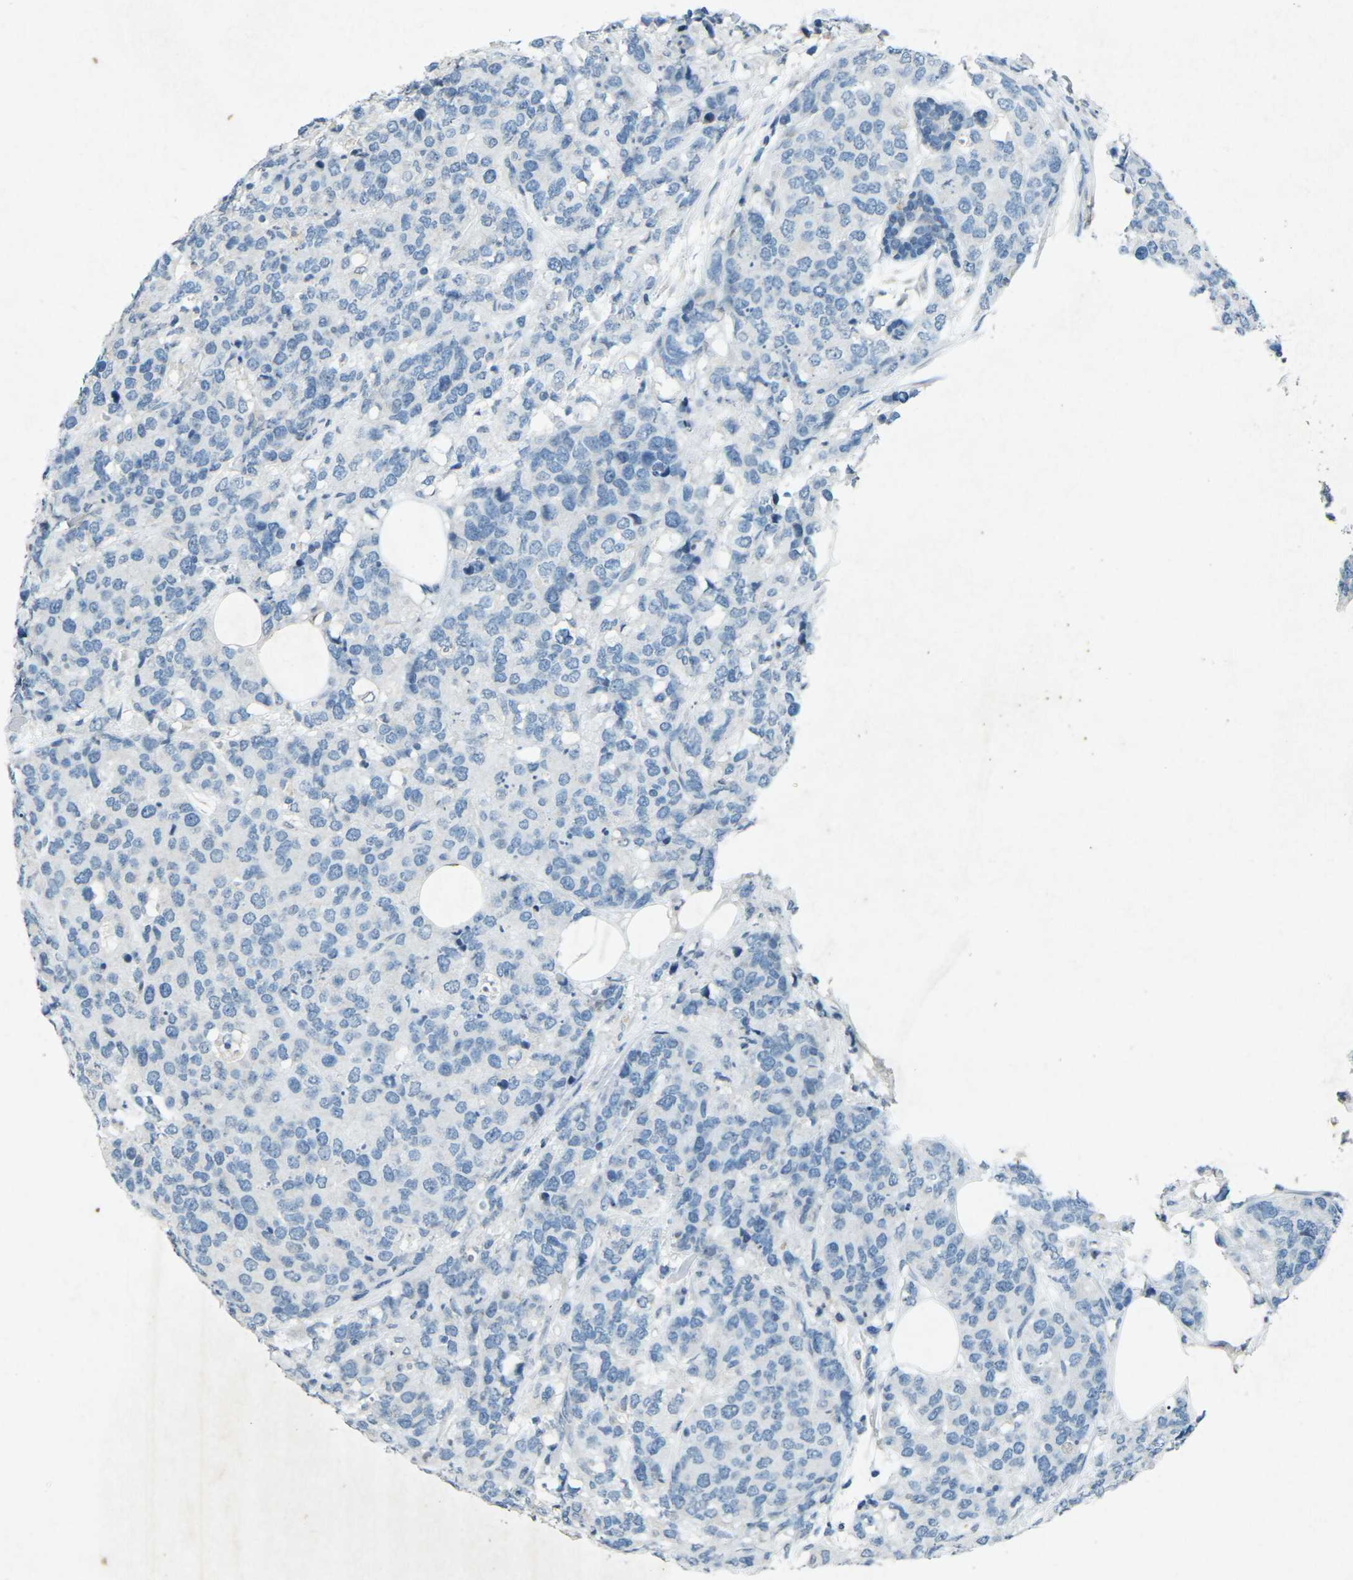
{"staining": {"intensity": "negative", "quantity": "none", "location": "none"}, "tissue": "breast cancer", "cell_type": "Tumor cells", "image_type": "cancer", "snomed": [{"axis": "morphology", "description": "Lobular carcinoma"}, {"axis": "topography", "description": "Breast"}], "caption": "High power microscopy histopathology image of an IHC micrograph of breast lobular carcinoma, revealing no significant staining in tumor cells.", "gene": "A1BG", "patient": {"sex": "female", "age": 59}}